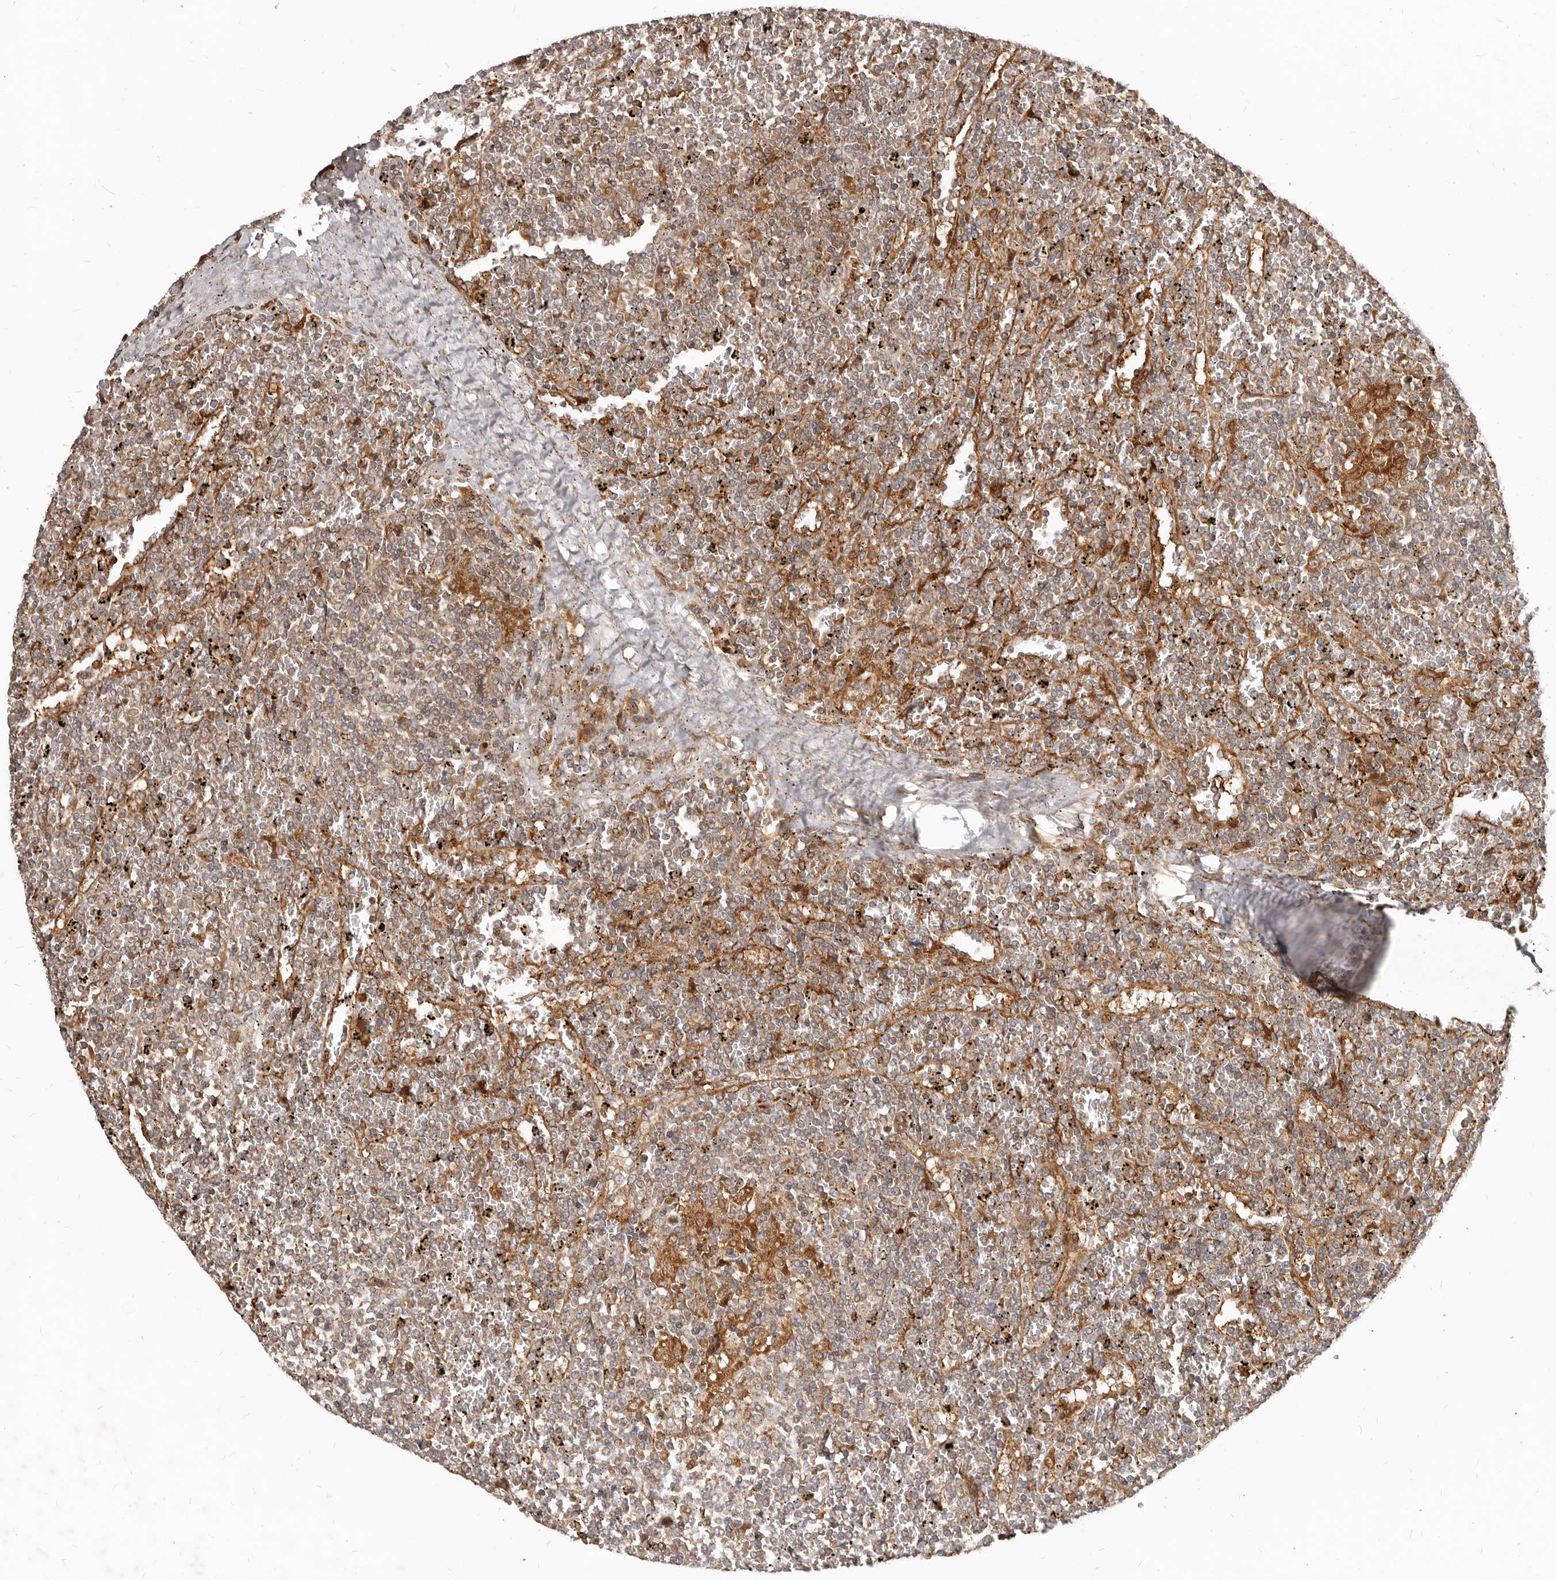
{"staining": {"intensity": "weak", "quantity": "25%-75%", "location": "cytoplasmic/membranous"}, "tissue": "lymphoma", "cell_type": "Tumor cells", "image_type": "cancer", "snomed": [{"axis": "morphology", "description": "Malignant lymphoma, non-Hodgkin's type, Low grade"}, {"axis": "topography", "description": "Spleen"}], "caption": "The immunohistochemical stain shows weak cytoplasmic/membranous positivity in tumor cells of malignant lymphoma, non-Hodgkin's type (low-grade) tissue.", "gene": "RNF187", "patient": {"sex": "female", "age": 19}}